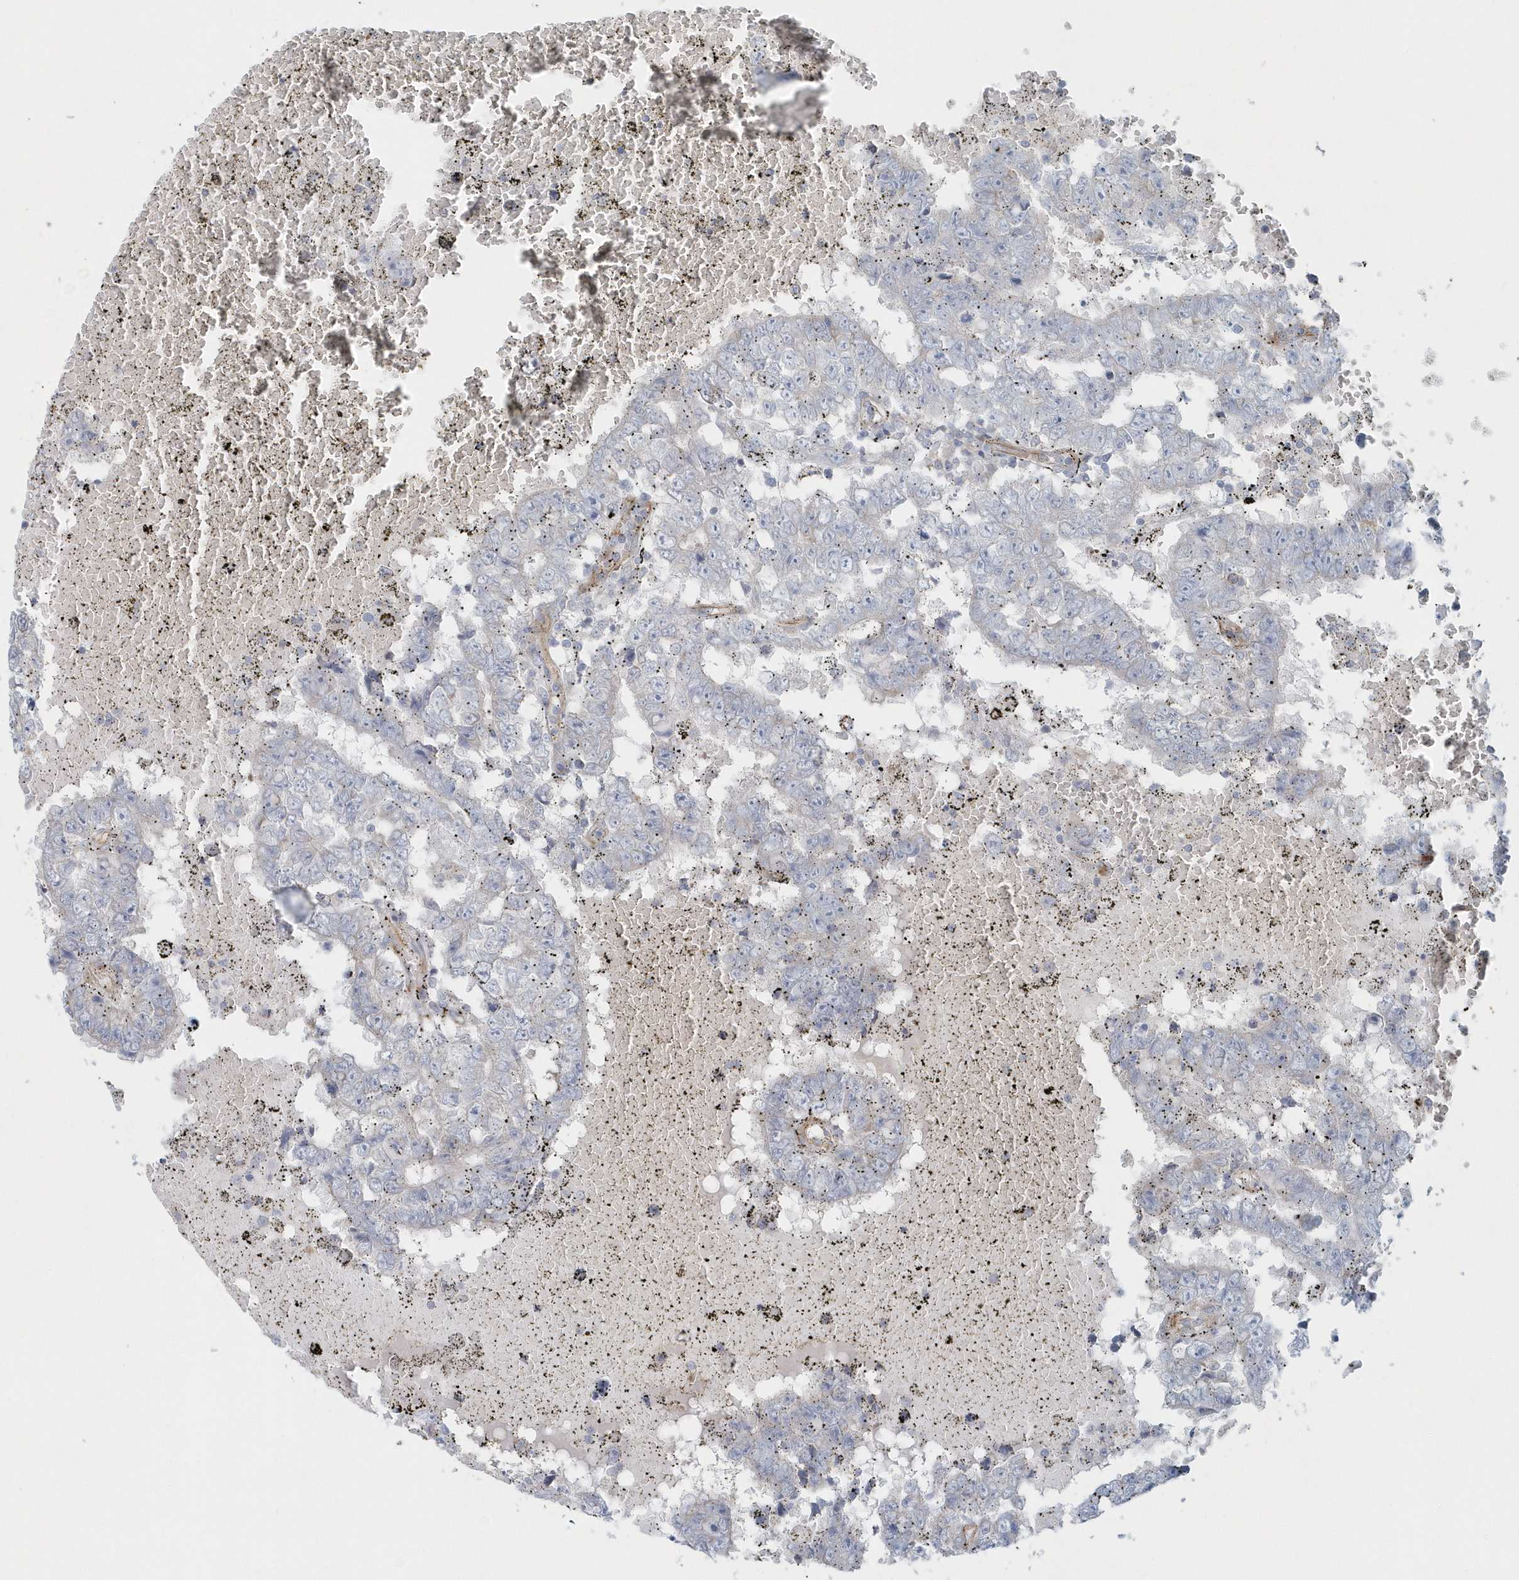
{"staining": {"intensity": "negative", "quantity": "none", "location": "none"}, "tissue": "testis cancer", "cell_type": "Tumor cells", "image_type": "cancer", "snomed": [{"axis": "morphology", "description": "Carcinoma, Embryonal, NOS"}, {"axis": "topography", "description": "Testis"}], "caption": "A high-resolution image shows IHC staining of testis cancer (embryonal carcinoma), which demonstrates no significant staining in tumor cells.", "gene": "GPR152", "patient": {"sex": "male", "age": 25}}